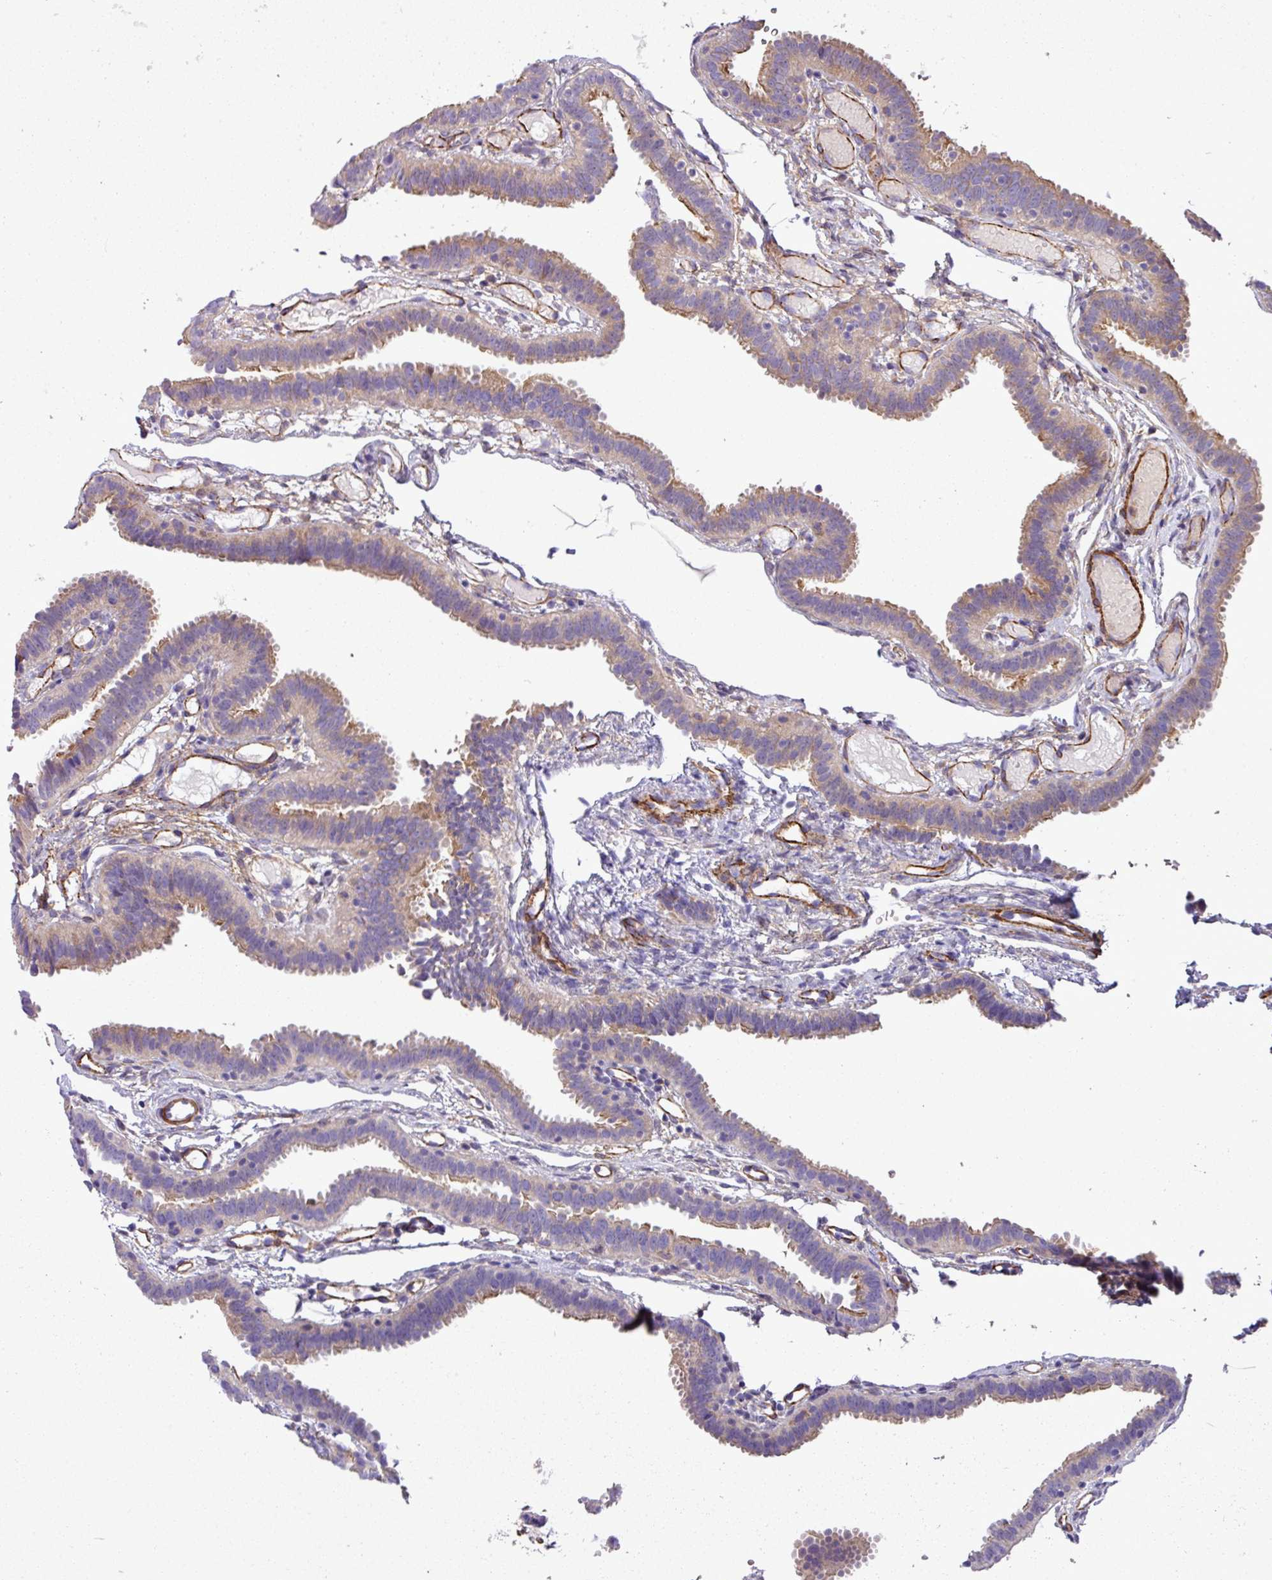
{"staining": {"intensity": "moderate", "quantity": "25%-75%", "location": "cytoplasmic/membranous"}, "tissue": "fallopian tube", "cell_type": "Glandular cells", "image_type": "normal", "snomed": [{"axis": "morphology", "description": "Normal tissue, NOS"}, {"axis": "topography", "description": "Fallopian tube"}], "caption": "Brown immunohistochemical staining in normal human fallopian tube displays moderate cytoplasmic/membranous staining in about 25%-75% of glandular cells.", "gene": "FAM47E", "patient": {"sex": "female", "age": 37}}